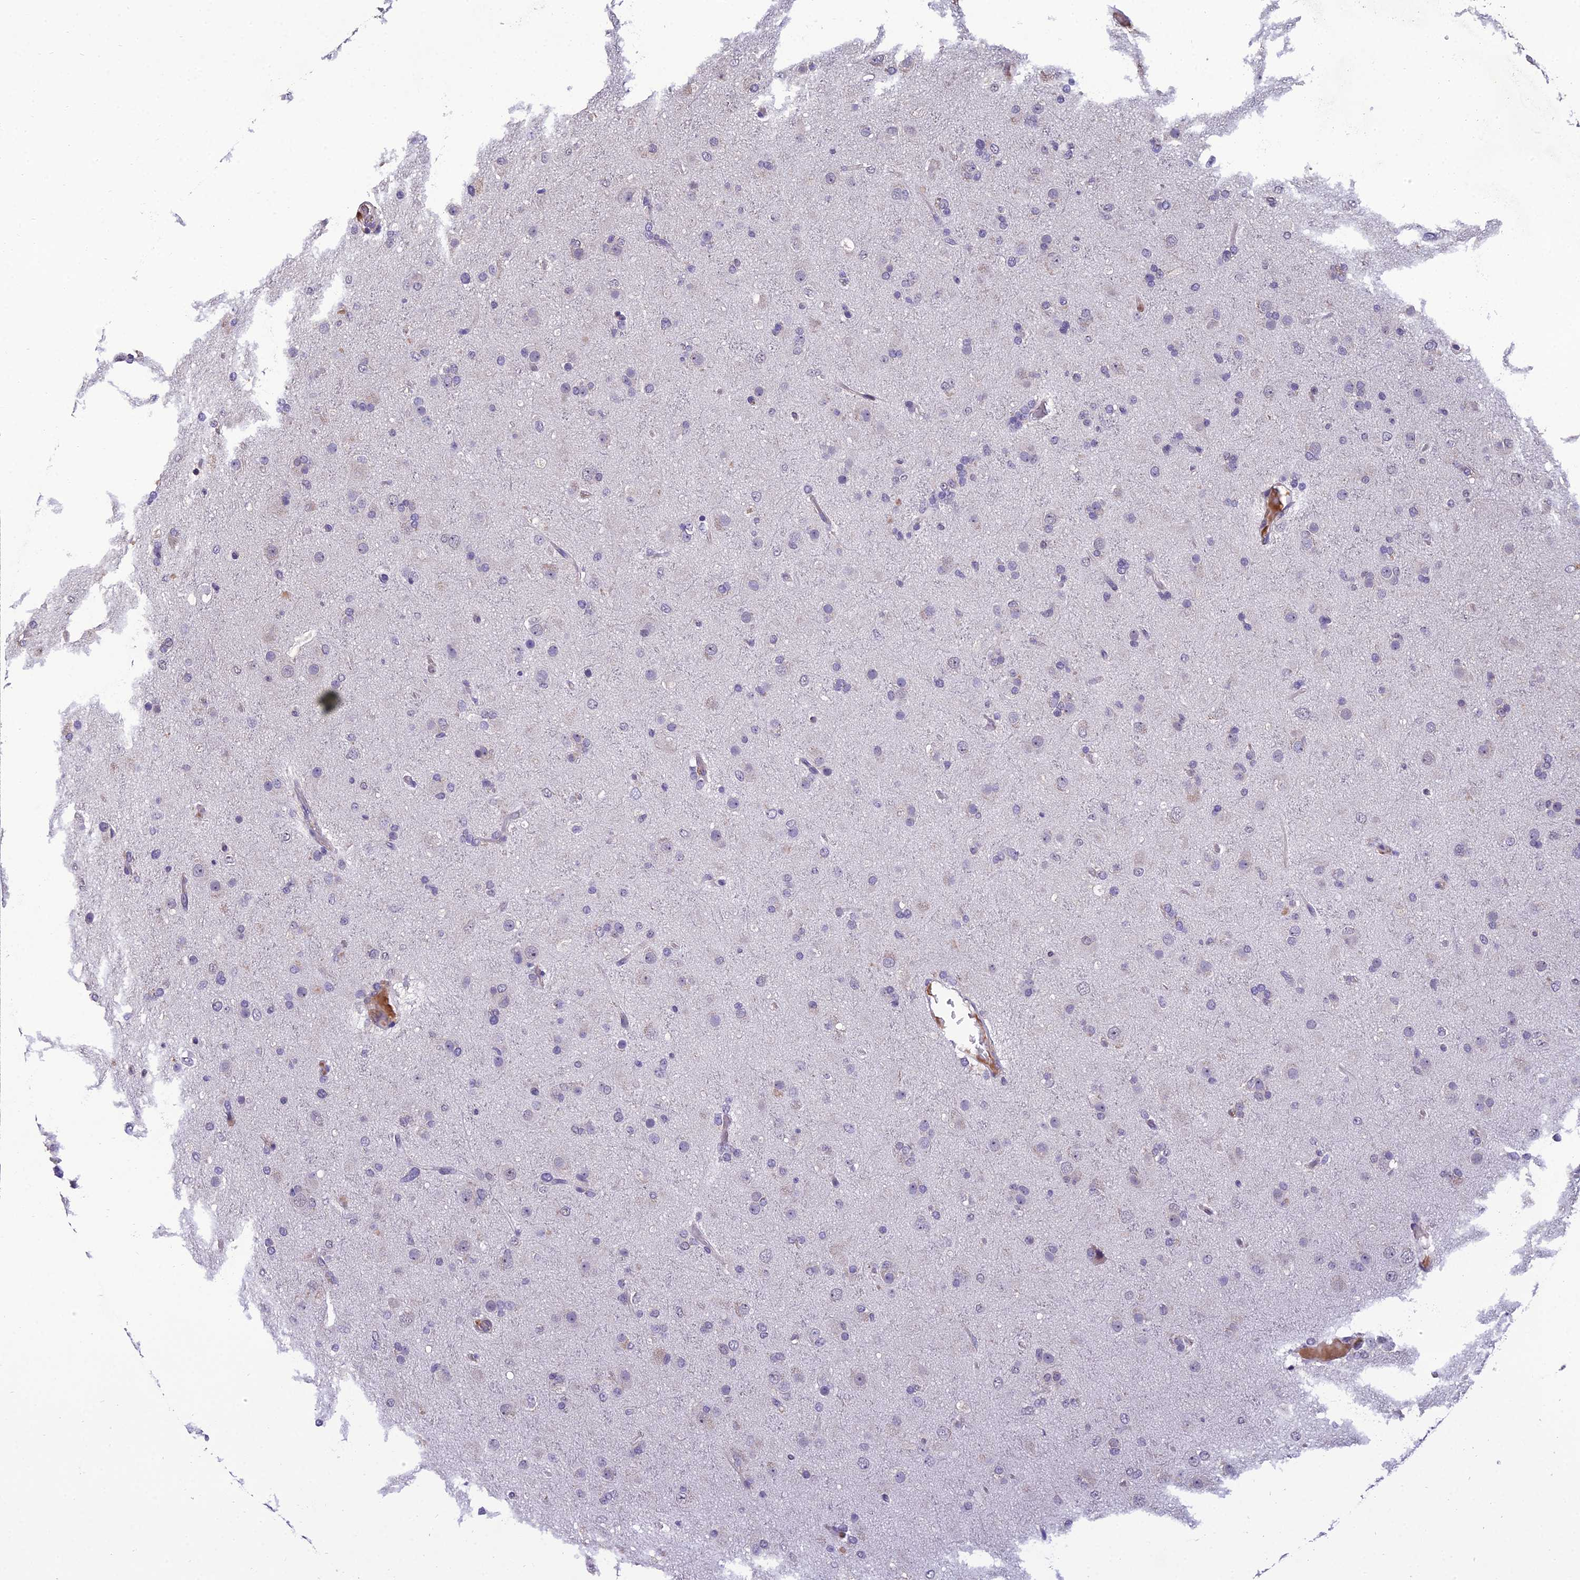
{"staining": {"intensity": "negative", "quantity": "none", "location": "none"}, "tissue": "glioma", "cell_type": "Tumor cells", "image_type": "cancer", "snomed": [{"axis": "morphology", "description": "Glioma, malignant, Low grade"}, {"axis": "topography", "description": "Brain"}], "caption": "Tumor cells show no significant protein staining in low-grade glioma (malignant). The staining is performed using DAB (3,3'-diaminobenzidine) brown chromogen with nuclei counter-stained in using hematoxylin.", "gene": "GRWD1", "patient": {"sex": "male", "age": 65}}